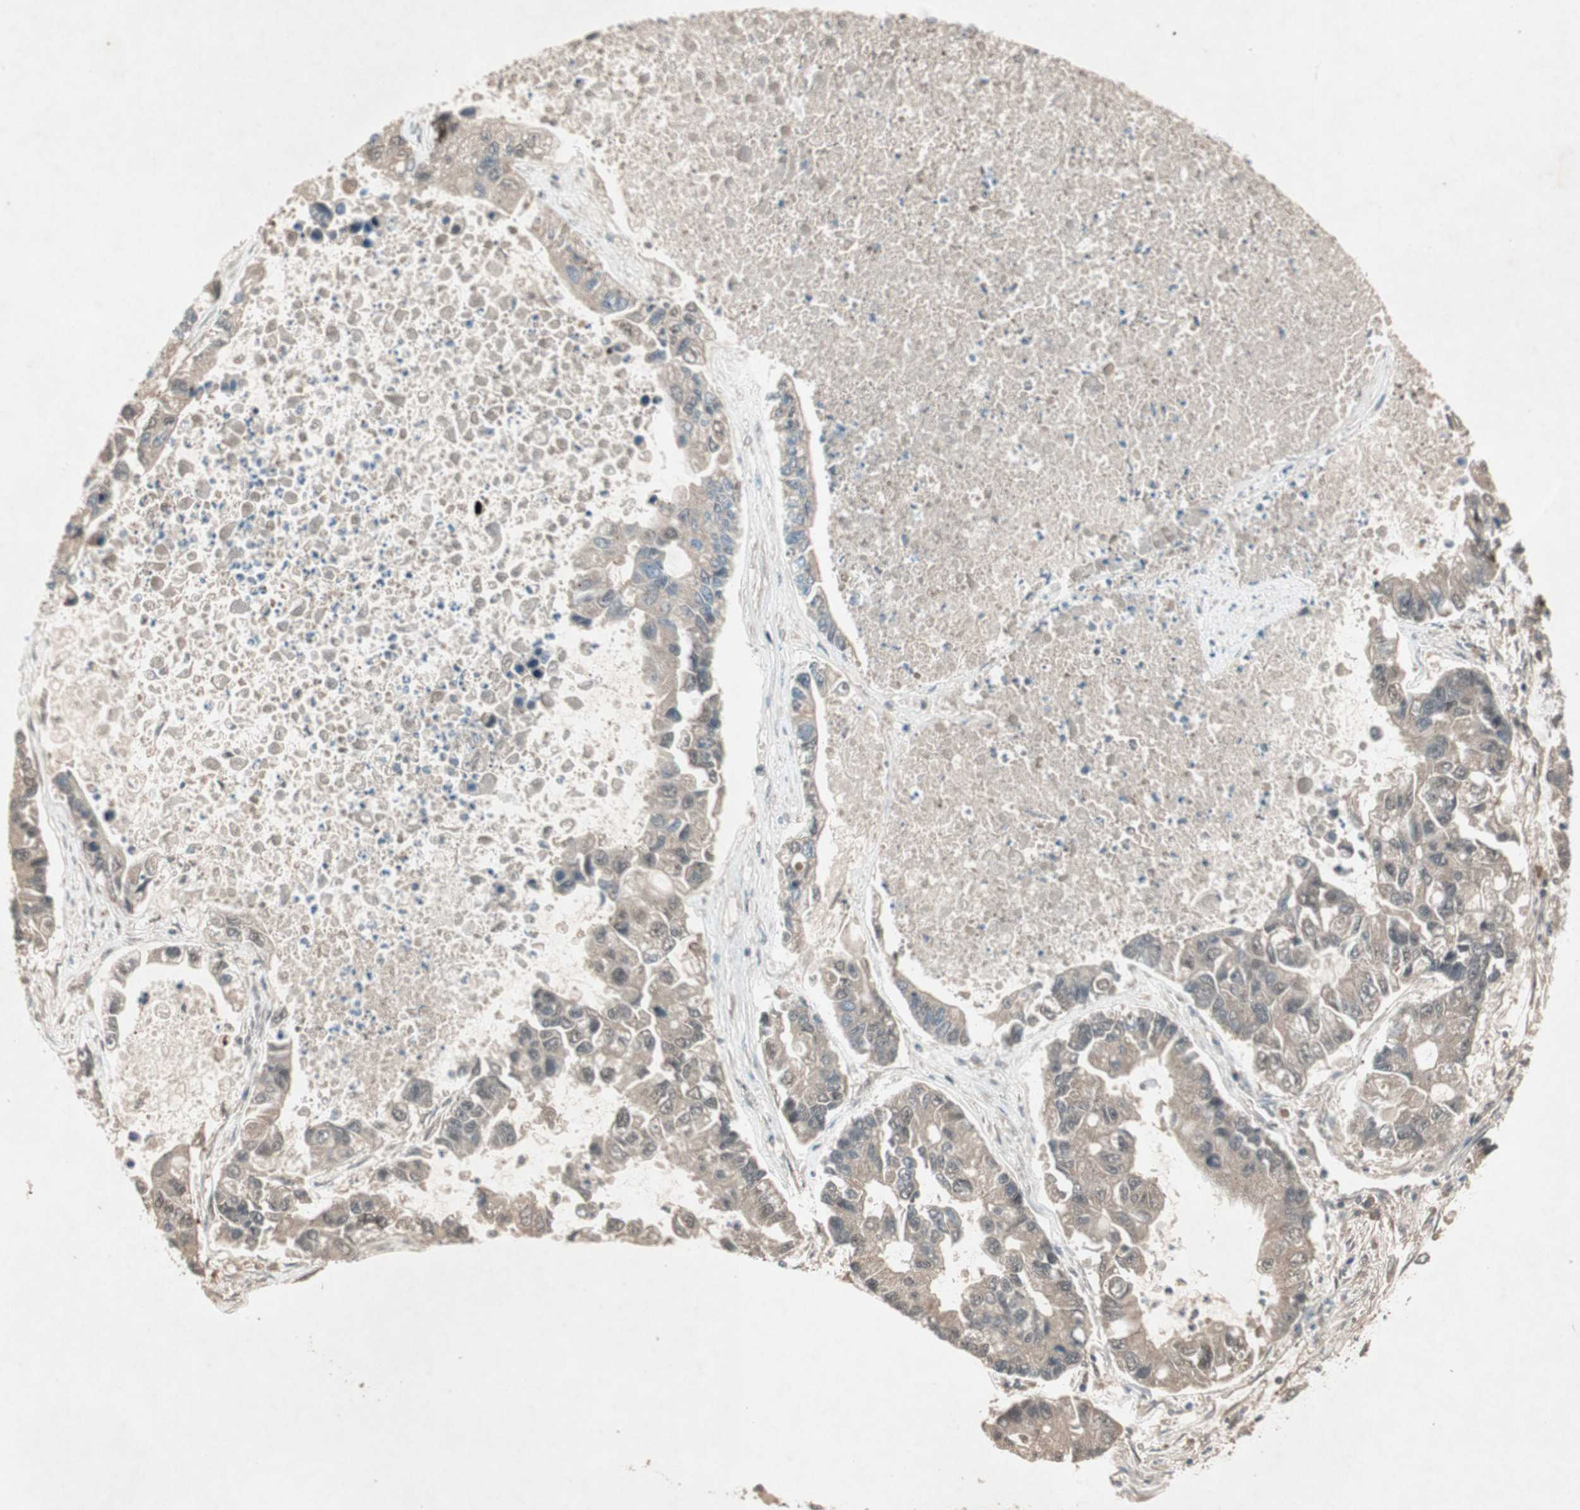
{"staining": {"intensity": "weak", "quantity": "25%-75%", "location": "cytoplasmic/membranous"}, "tissue": "lung cancer", "cell_type": "Tumor cells", "image_type": "cancer", "snomed": [{"axis": "morphology", "description": "Adenocarcinoma, NOS"}, {"axis": "topography", "description": "Lung"}], "caption": "A brown stain highlights weak cytoplasmic/membranous expression of a protein in lung adenocarcinoma tumor cells.", "gene": "RNGTT", "patient": {"sex": "female", "age": 51}}